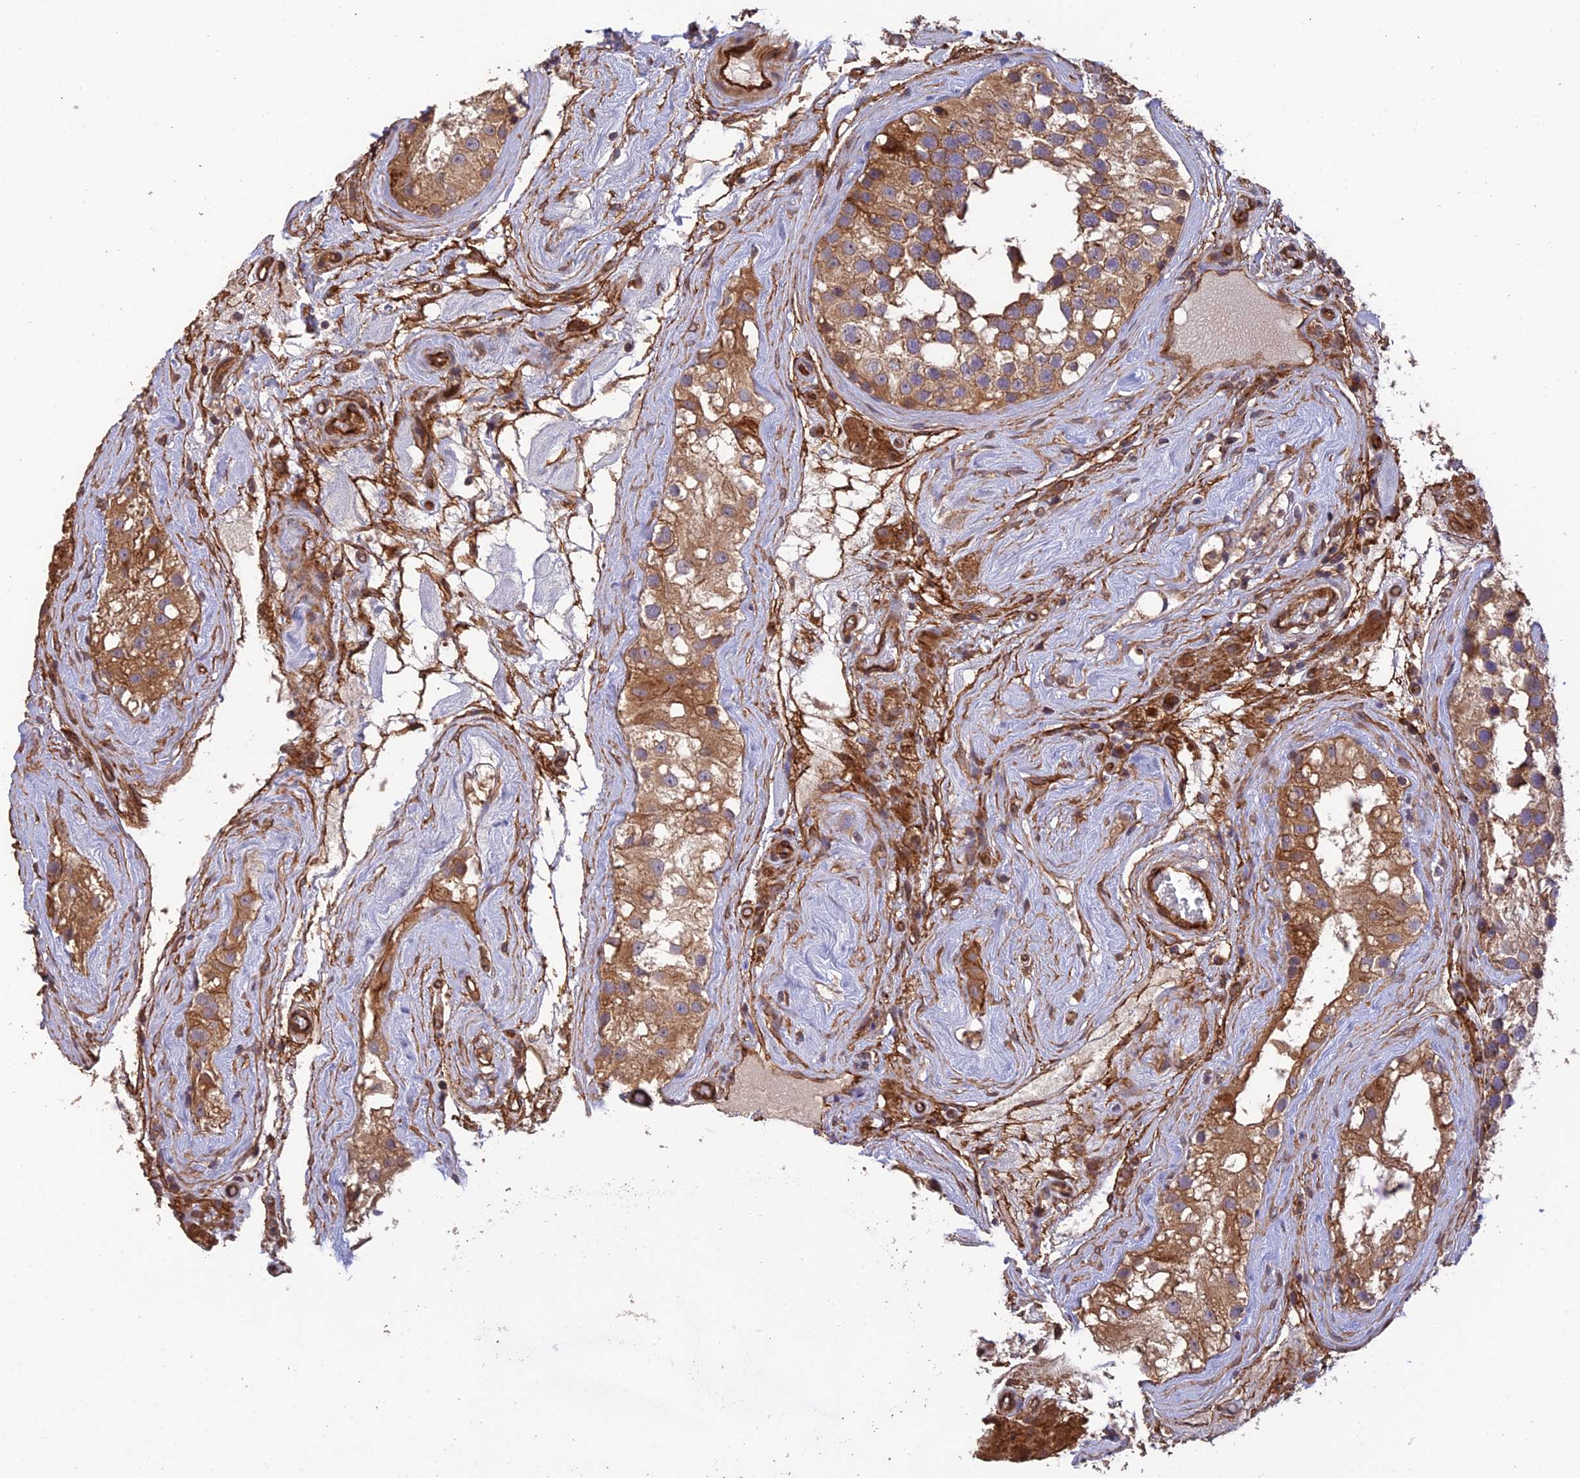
{"staining": {"intensity": "moderate", "quantity": ">75%", "location": "cytoplasmic/membranous"}, "tissue": "testis", "cell_type": "Cells in seminiferous ducts", "image_type": "normal", "snomed": [{"axis": "morphology", "description": "Normal tissue, NOS"}, {"axis": "morphology", "description": "Seminoma, NOS"}, {"axis": "topography", "description": "Testis"}], "caption": "DAB (3,3'-diaminobenzidine) immunohistochemical staining of benign testis exhibits moderate cytoplasmic/membranous protein positivity in about >75% of cells in seminiferous ducts.", "gene": "HOMER2", "patient": {"sex": "male", "age": 71}}